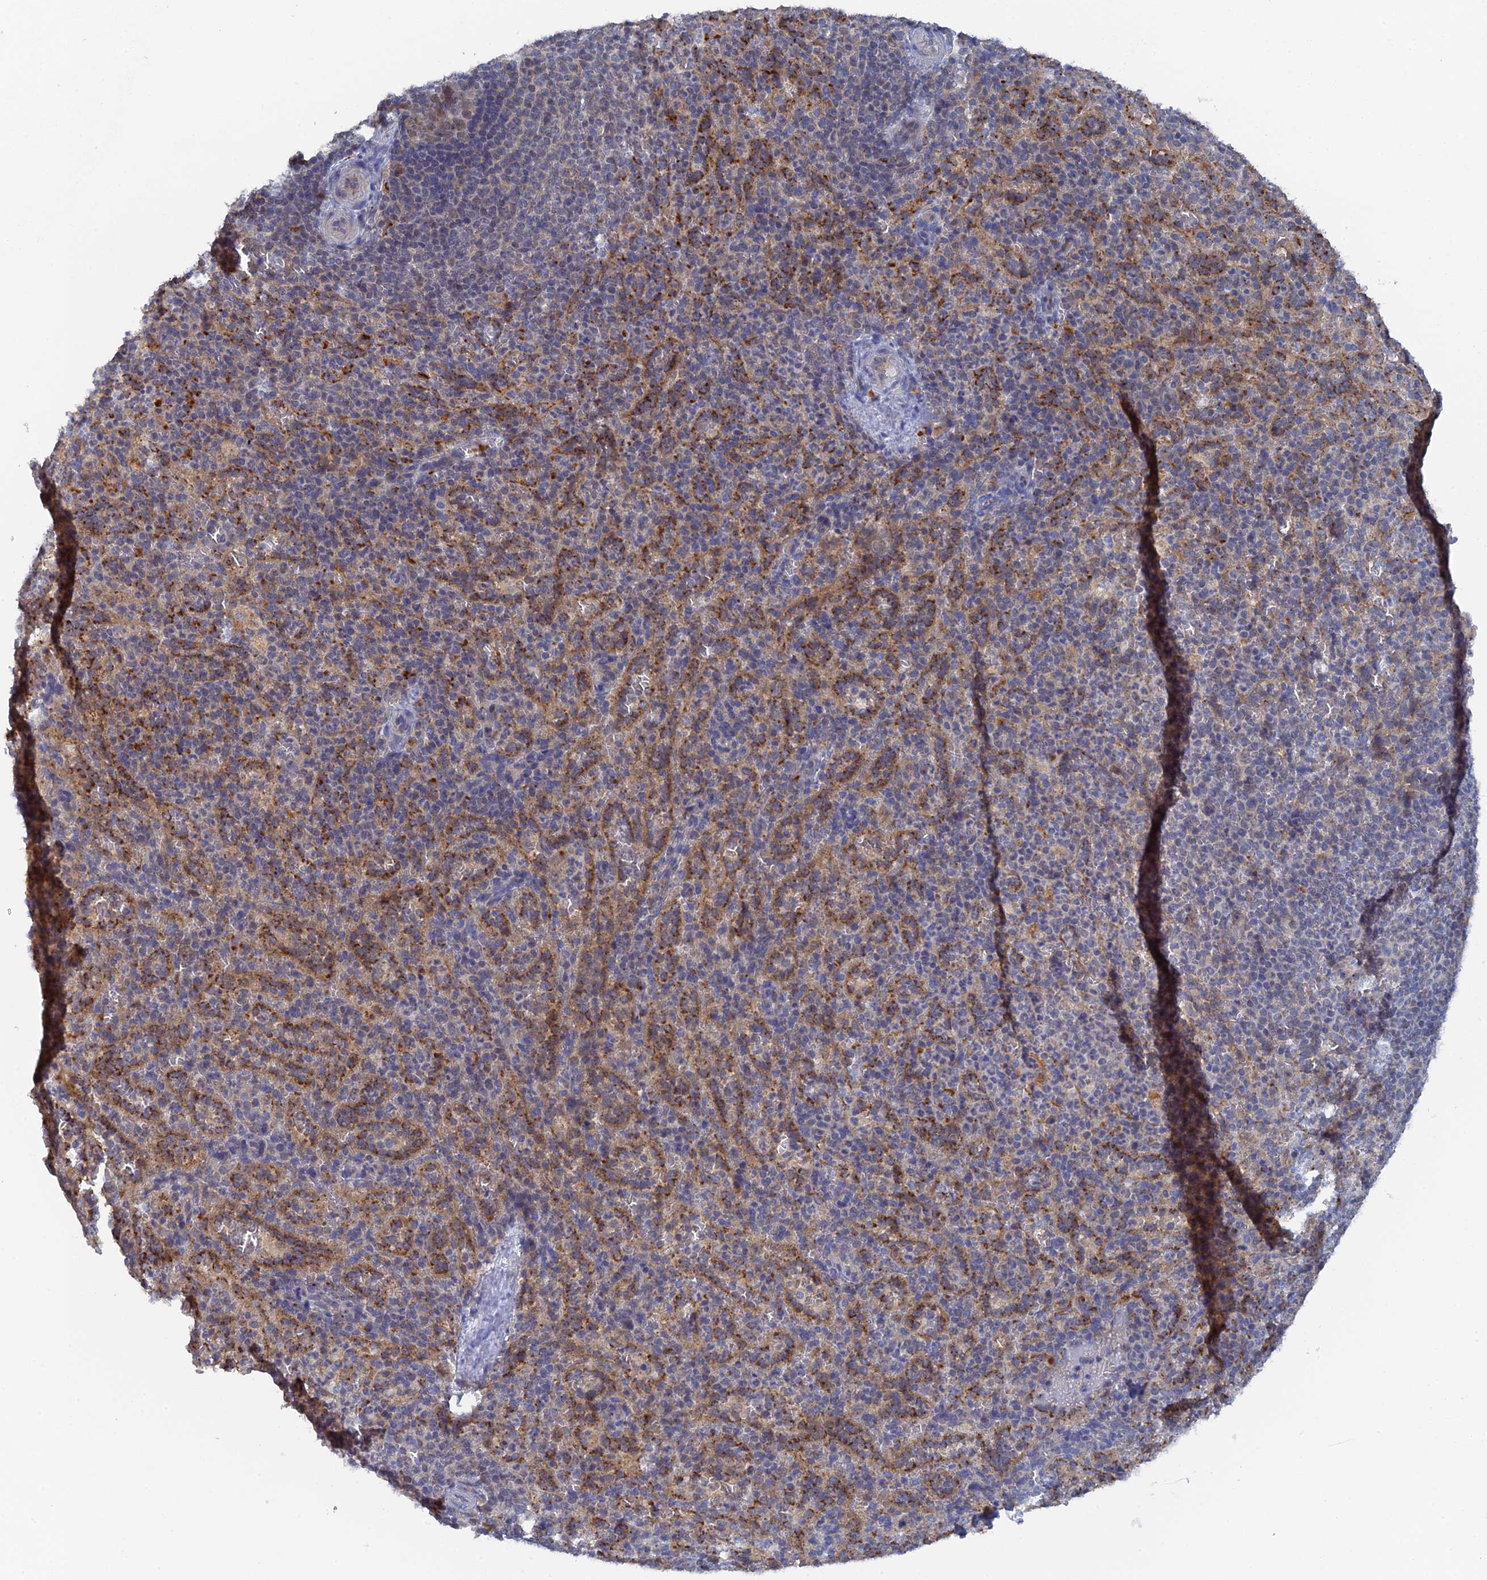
{"staining": {"intensity": "moderate", "quantity": "<25%", "location": "cytoplasmic/membranous"}, "tissue": "spleen", "cell_type": "Cells in red pulp", "image_type": "normal", "snomed": [{"axis": "morphology", "description": "Normal tissue, NOS"}, {"axis": "topography", "description": "Spleen"}], "caption": "Immunohistochemical staining of unremarkable spleen demonstrates <25% levels of moderate cytoplasmic/membranous protein staining in approximately <25% of cells in red pulp.", "gene": "MIGA2", "patient": {"sex": "female", "age": 21}}